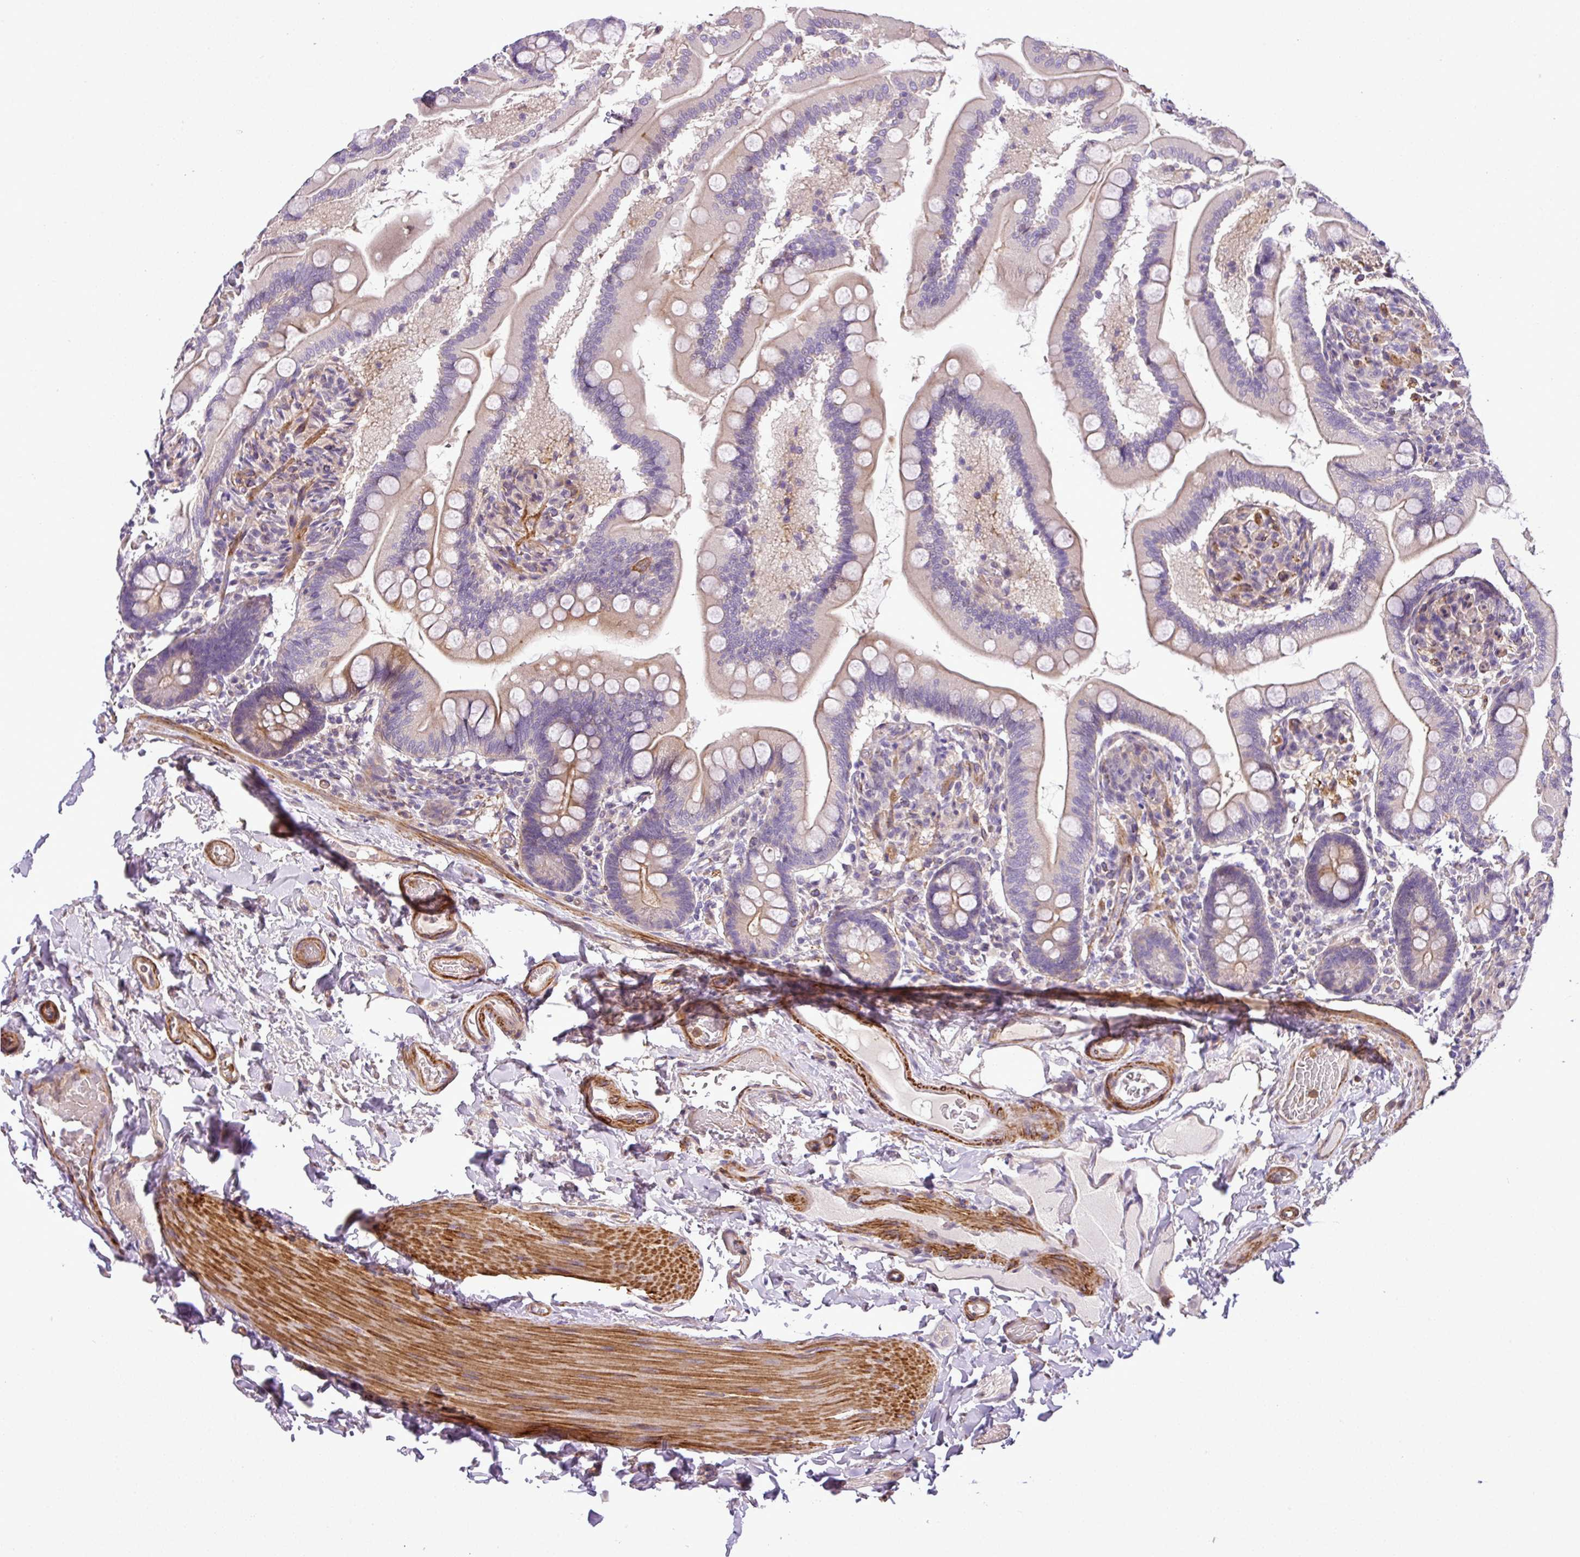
{"staining": {"intensity": "moderate", "quantity": "25%-75%", "location": "cytoplasmic/membranous"}, "tissue": "small intestine", "cell_type": "Glandular cells", "image_type": "normal", "snomed": [{"axis": "morphology", "description": "Normal tissue, NOS"}, {"axis": "topography", "description": "Small intestine"}], "caption": "Protein staining of benign small intestine shows moderate cytoplasmic/membranous positivity in approximately 25%-75% of glandular cells. The staining was performed using DAB (3,3'-diaminobenzidine), with brown indicating positive protein expression. Nuclei are stained blue with hematoxylin.", "gene": "NBEAL2", "patient": {"sex": "female", "age": 64}}